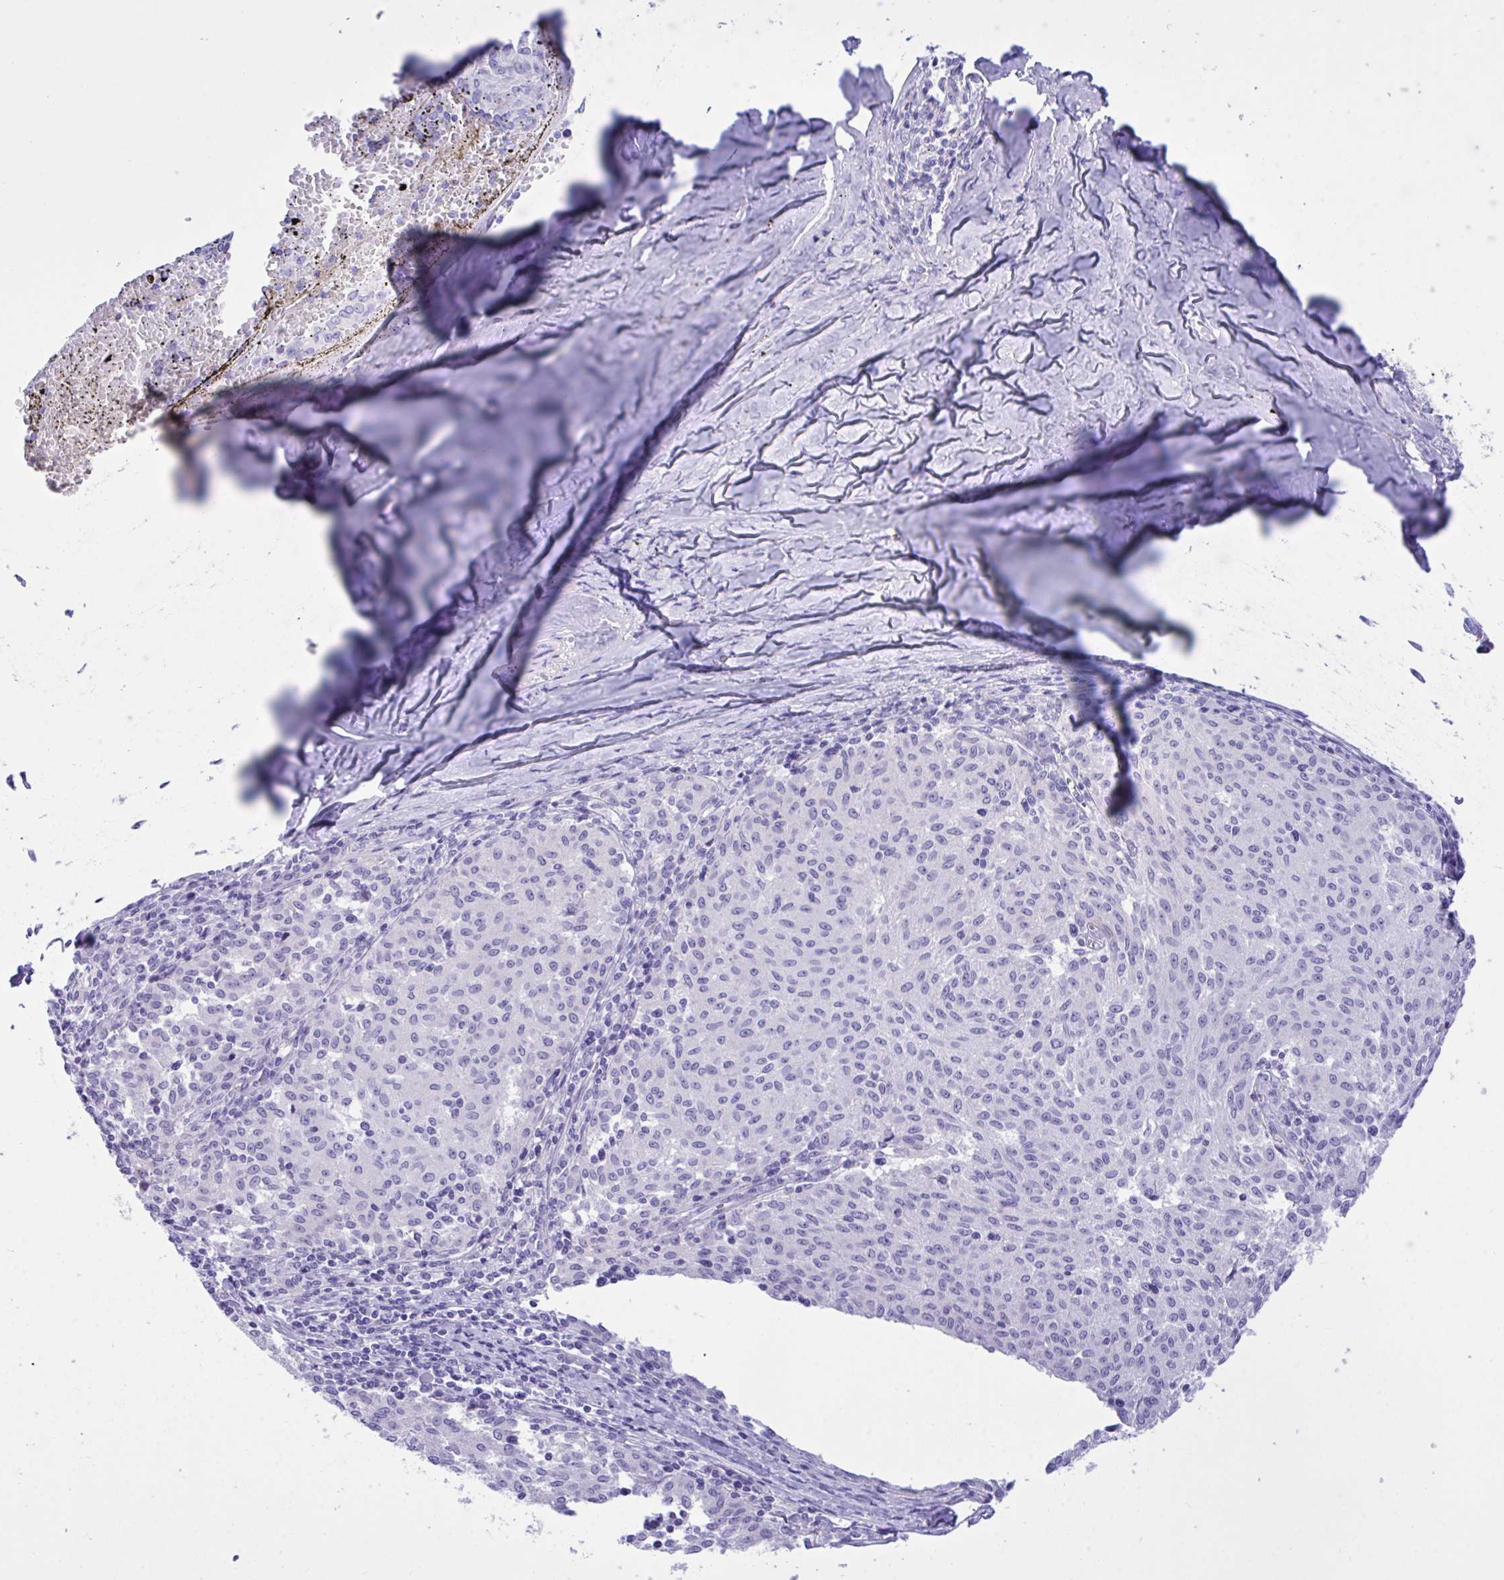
{"staining": {"intensity": "negative", "quantity": "none", "location": "none"}, "tissue": "melanoma", "cell_type": "Tumor cells", "image_type": "cancer", "snomed": [{"axis": "morphology", "description": "Malignant melanoma, NOS"}, {"axis": "topography", "description": "Skin"}], "caption": "High magnification brightfield microscopy of melanoma stained with DAB (3,3'-diaminobenzidine) (brown) and counterstained with hematoxylin (blue): tumor cells show no significant staining.", "gene": "BEX5", "patient": {"sex": "female", "age": 72}}